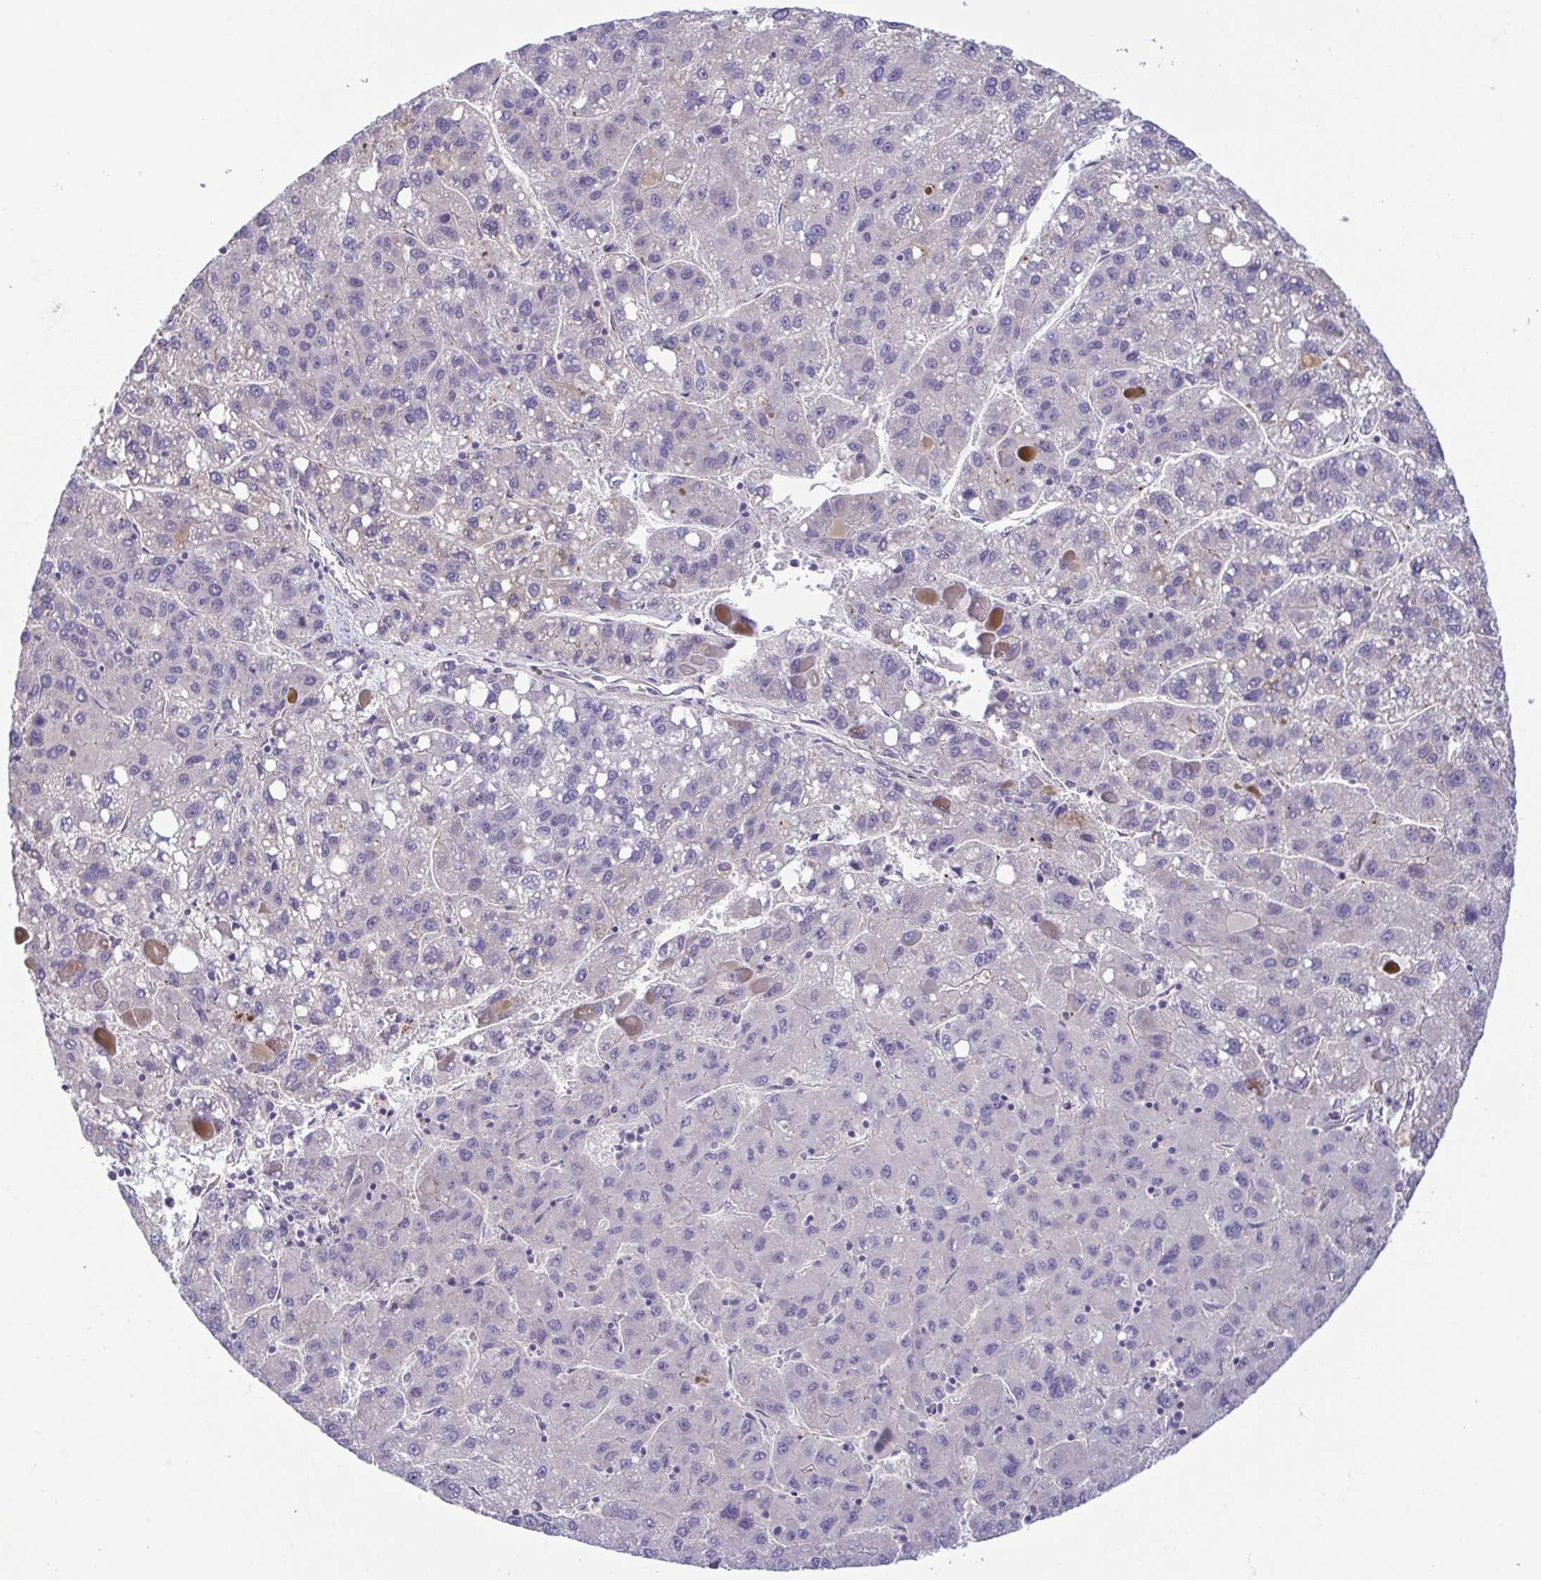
{"staining": {"intensity": "negative", "quantity": "none", "location": "none"}, "tissue": "liver cancer", "cell_type": "Tumor cells", "image_type": "cancer", "snomed": [{"axis": "morphology", "description": "Carcinoma, Hepatocellular, NOS"}, {"axis": "topography", "description": "Liver"}], "caption": "IHC histopathology image of human liver cancer (hepatocellular carcinoma) stained for a protein (brown), which shows no staining in tumor cells. (DAB immunohistochemistry (IHC) visualized using brightfield microscopy, high magnification).", "gene": "LMF2", "patient": {"sex": "female", "age": 82}}